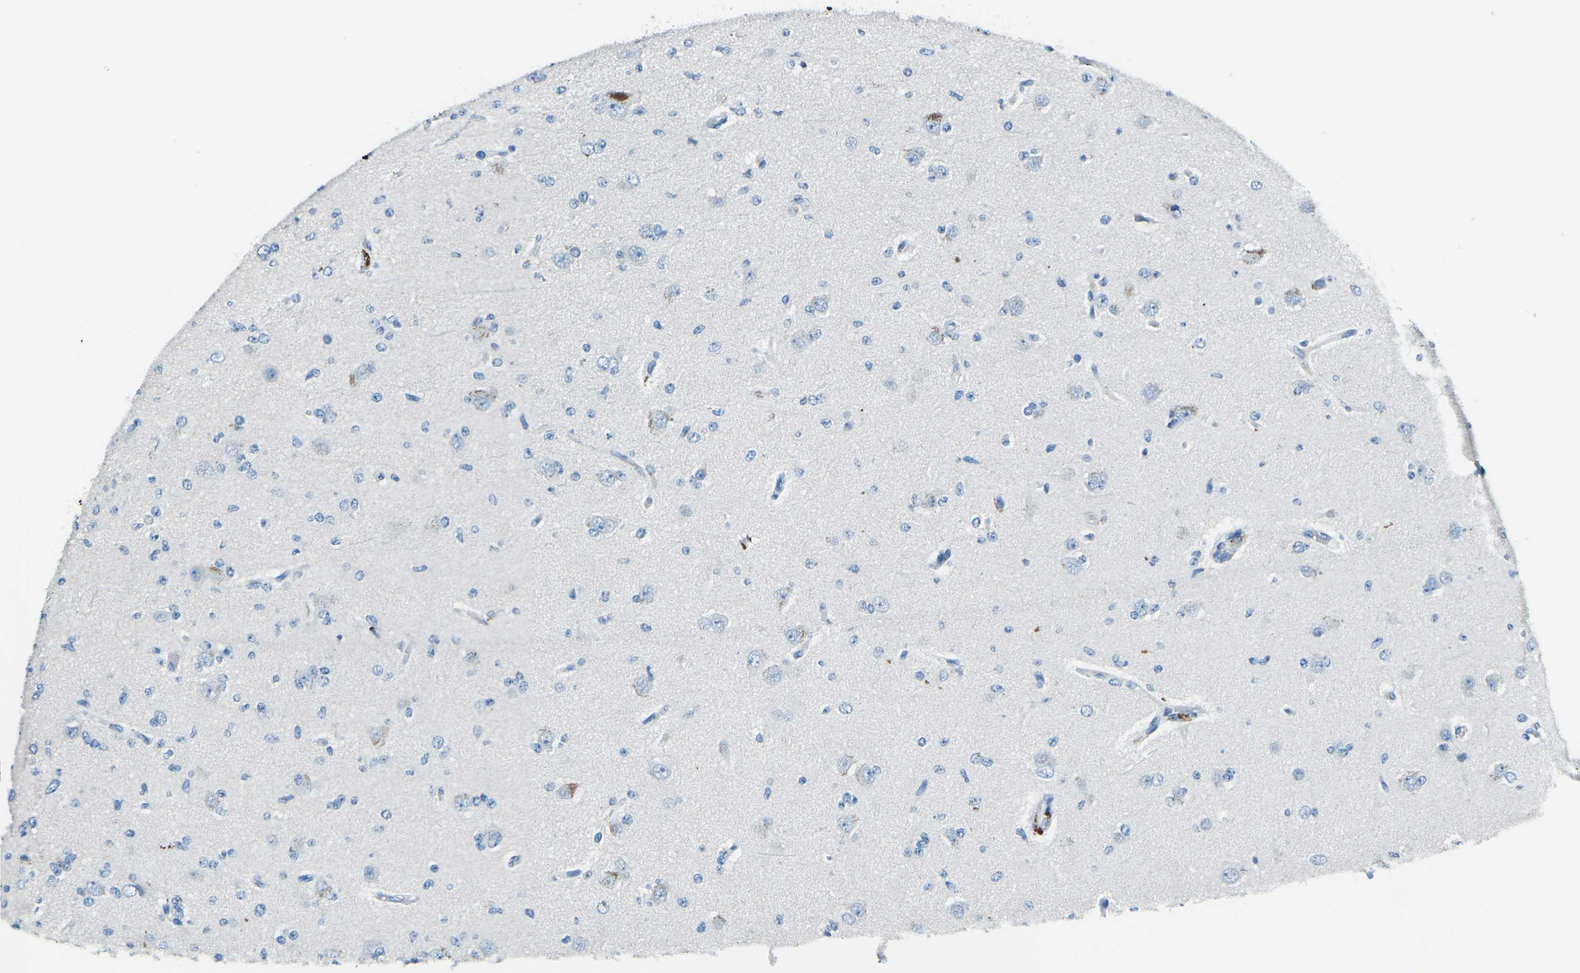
{"staining": {"intensity": "negative", "quantity": "none", "location": "none"}, "tissue": "glioma", "cell_type": "Tumor cells", "image_type": "cancer", "snomed": [{"axis": "morphology", "description": "Glioma, malignant, Low grade"}, {"axis": "topography", "description": "Brain"}], "caption": "Glioma was stained to show a protein in brown. There is no significant expression in tumor cells.", "gene": "CD1D", "patient": {"sex": "male", "age": 38}}